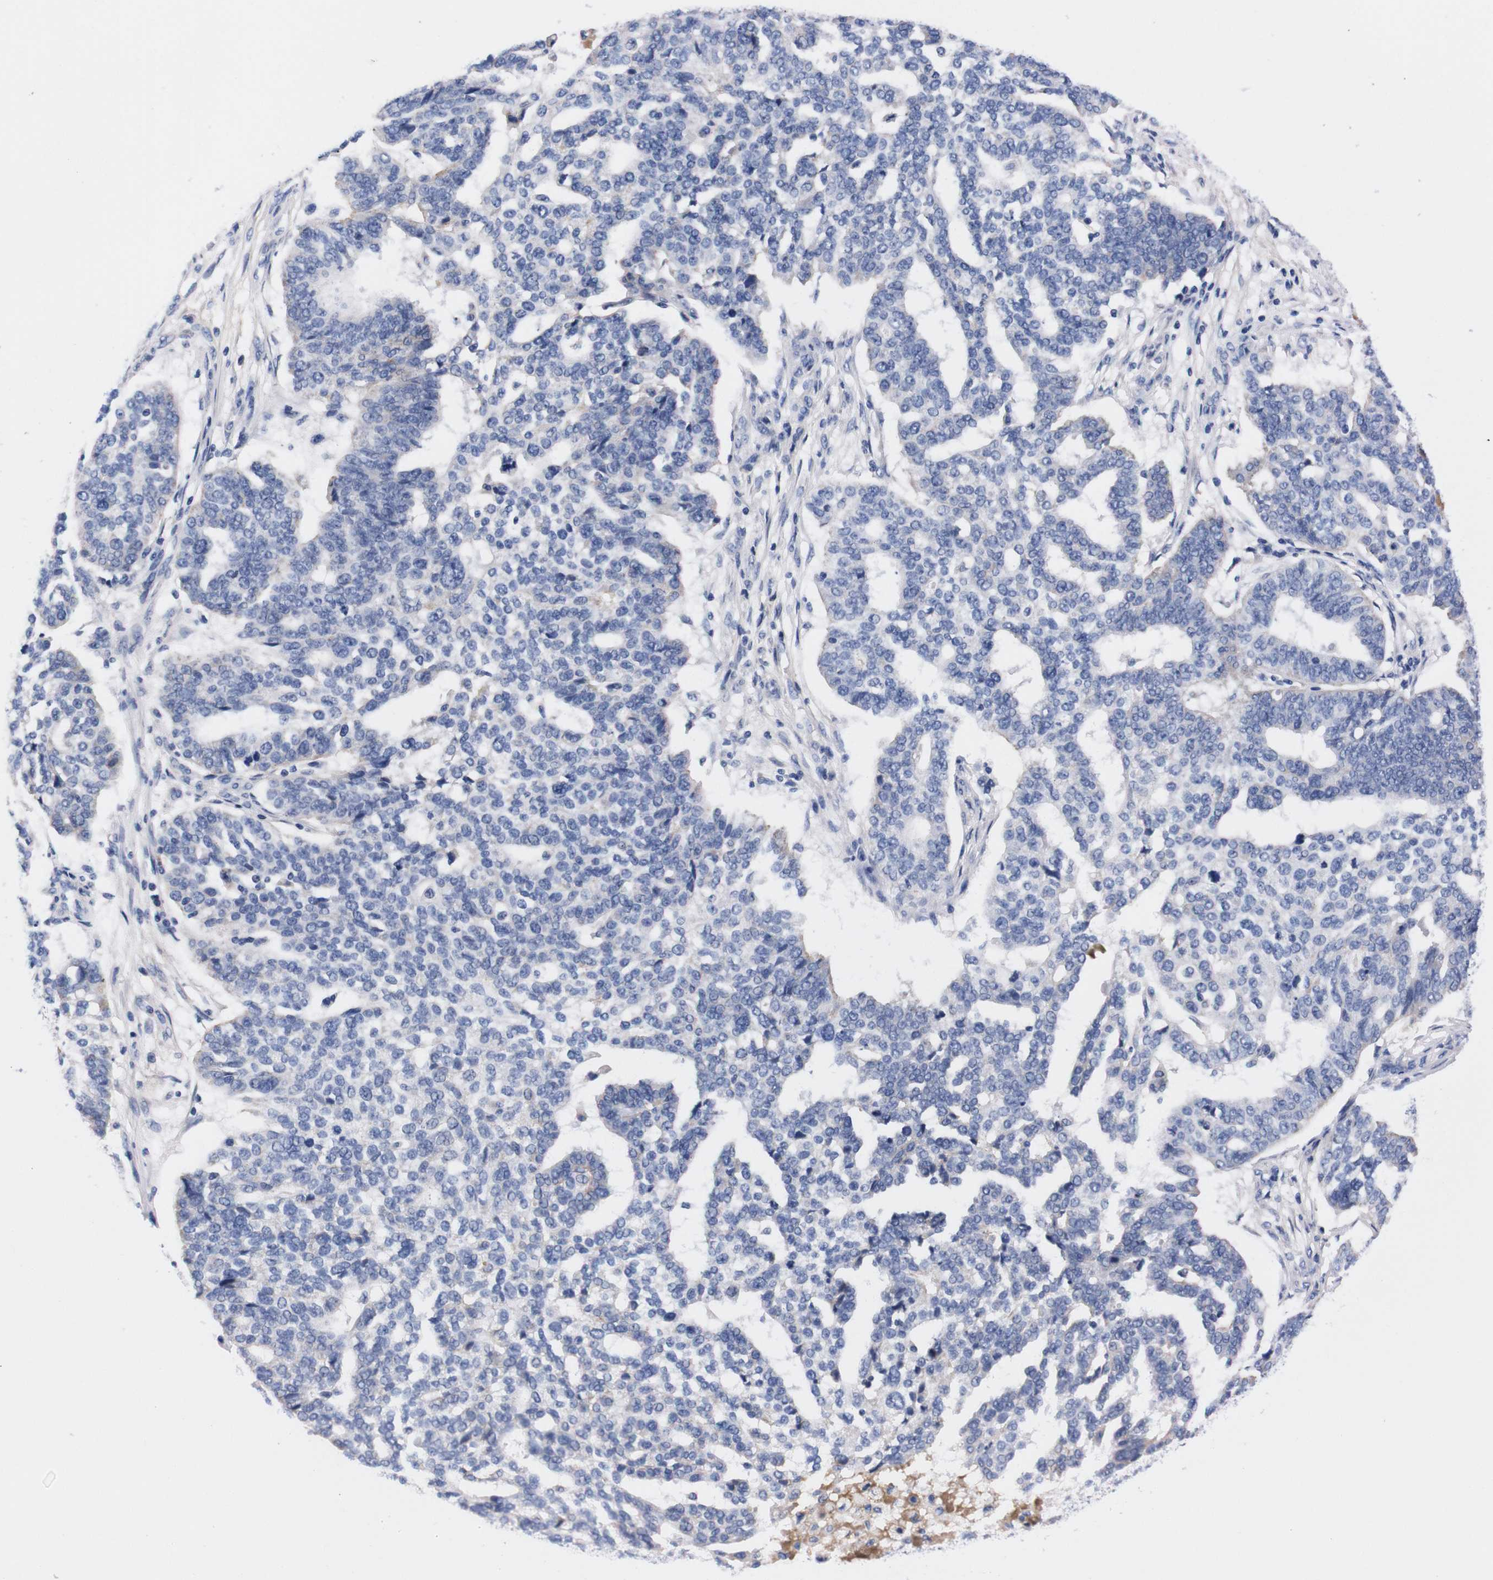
{"staining": {"intensity": "negative", "quantity": "none", "location": "none"}, "tissue": "ovarian cancer", "cell_type": "Tumor cells", "image_type": "cancer", "snomed": [{"axis": "morphology", "description": "Cystadenocarcinoma, serous, NOS"}, {"axis": "topography", "description": "Ovary"}], "caption": "Tumor cells are negative for brown protein staining in ovarian serous cystadenocarcinoma. (DAB (3,3'-diaminobenzidine) IHC with hematoxylin counter stain).", "gene": "FAM210A", "patient": {"sex": "female", "age": 59}}